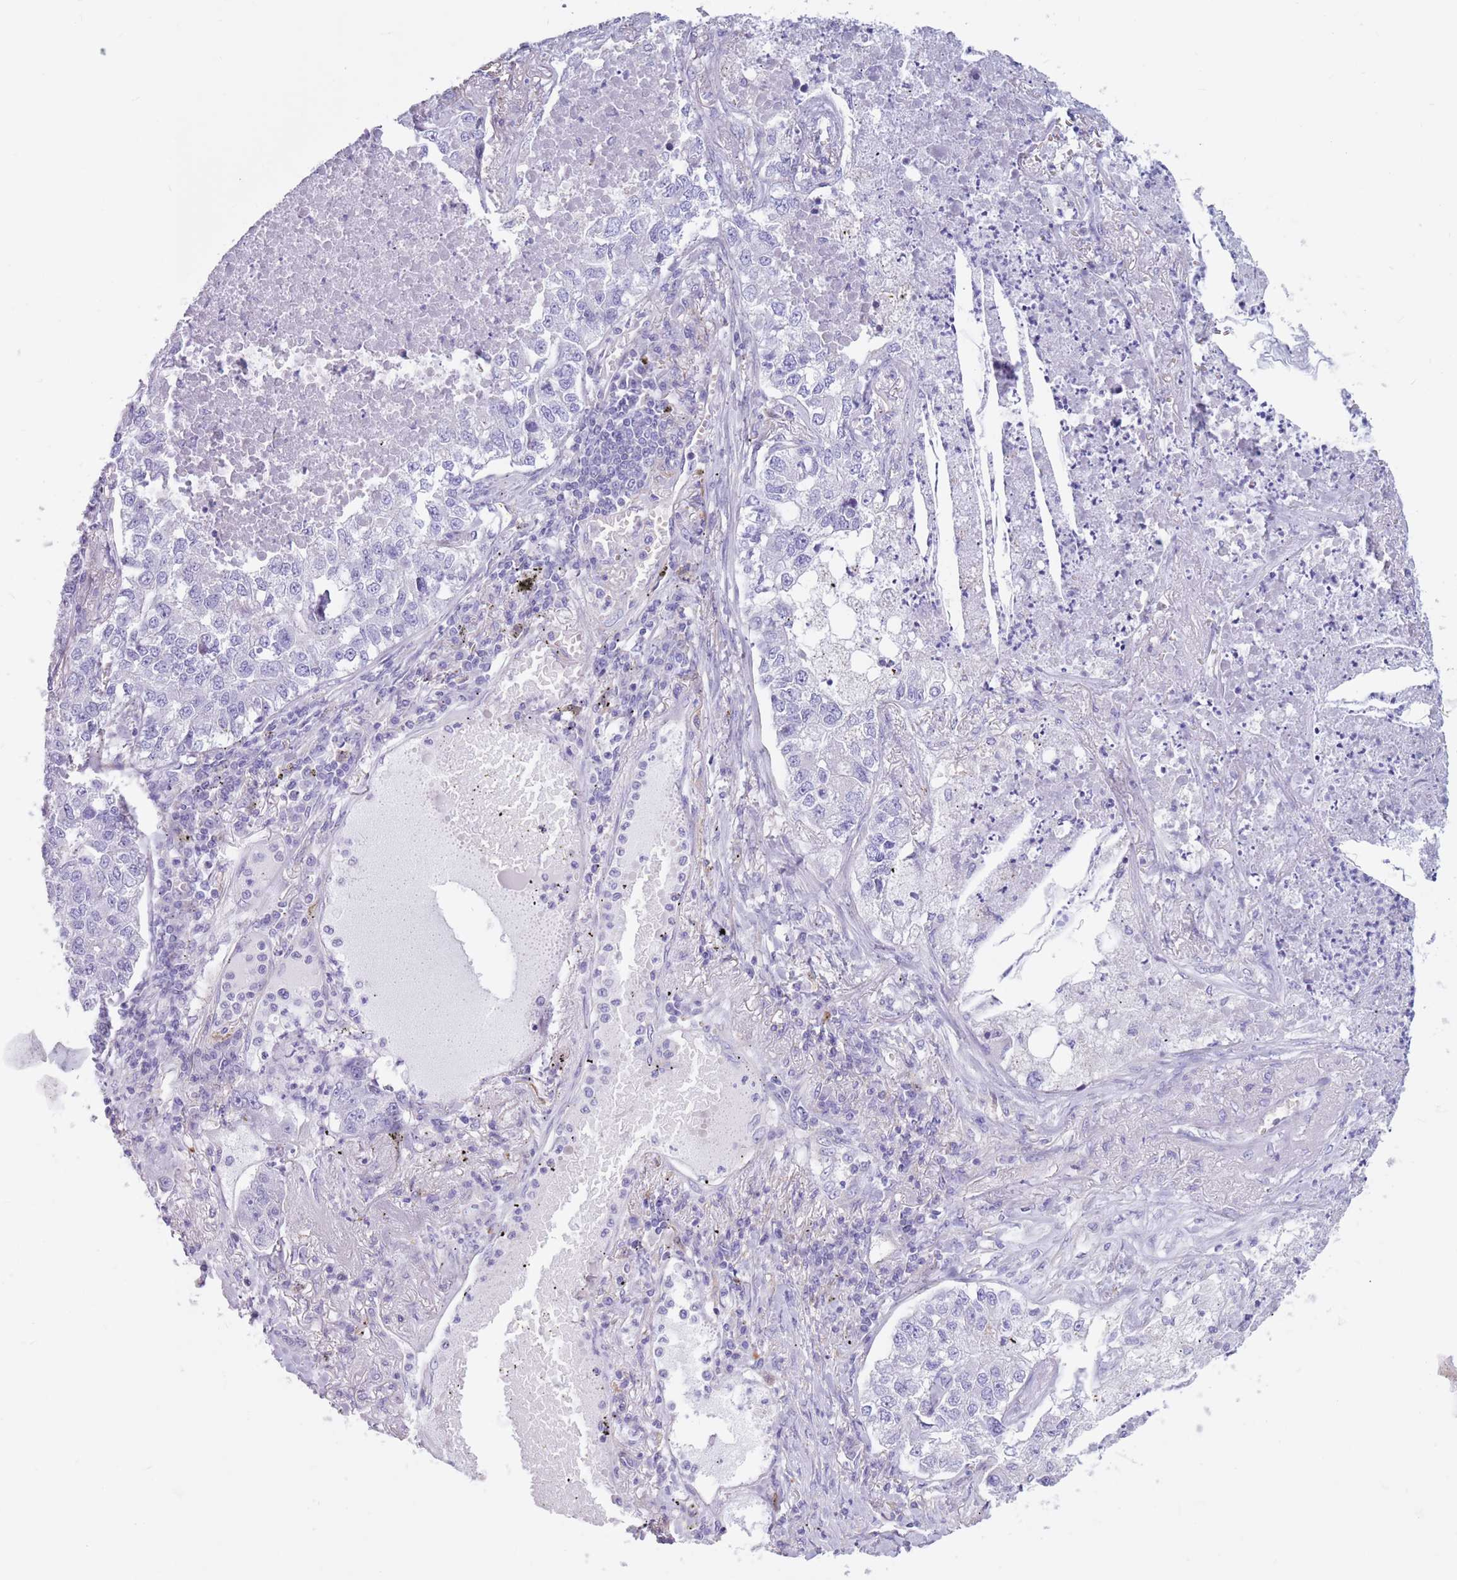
{"staining": {"intensity": "negative", "quantity": "none", "location": "none"}, "tissue": "lung cancer", "cell_type": "Tumor cells", "image_type": "cancer", "snomed": [{"axis": "morphology", "description": "Adenocarcinoma, NOS"}, {"axis": "topography", "description": "Lung"}], "caption": "Immunohistochemical staining of human lung cancer (adenocarcinoma) reveals no significant staining in tumor cells.", "gene": "SNX6", "patient": {"sex": "male", "age": 49}}